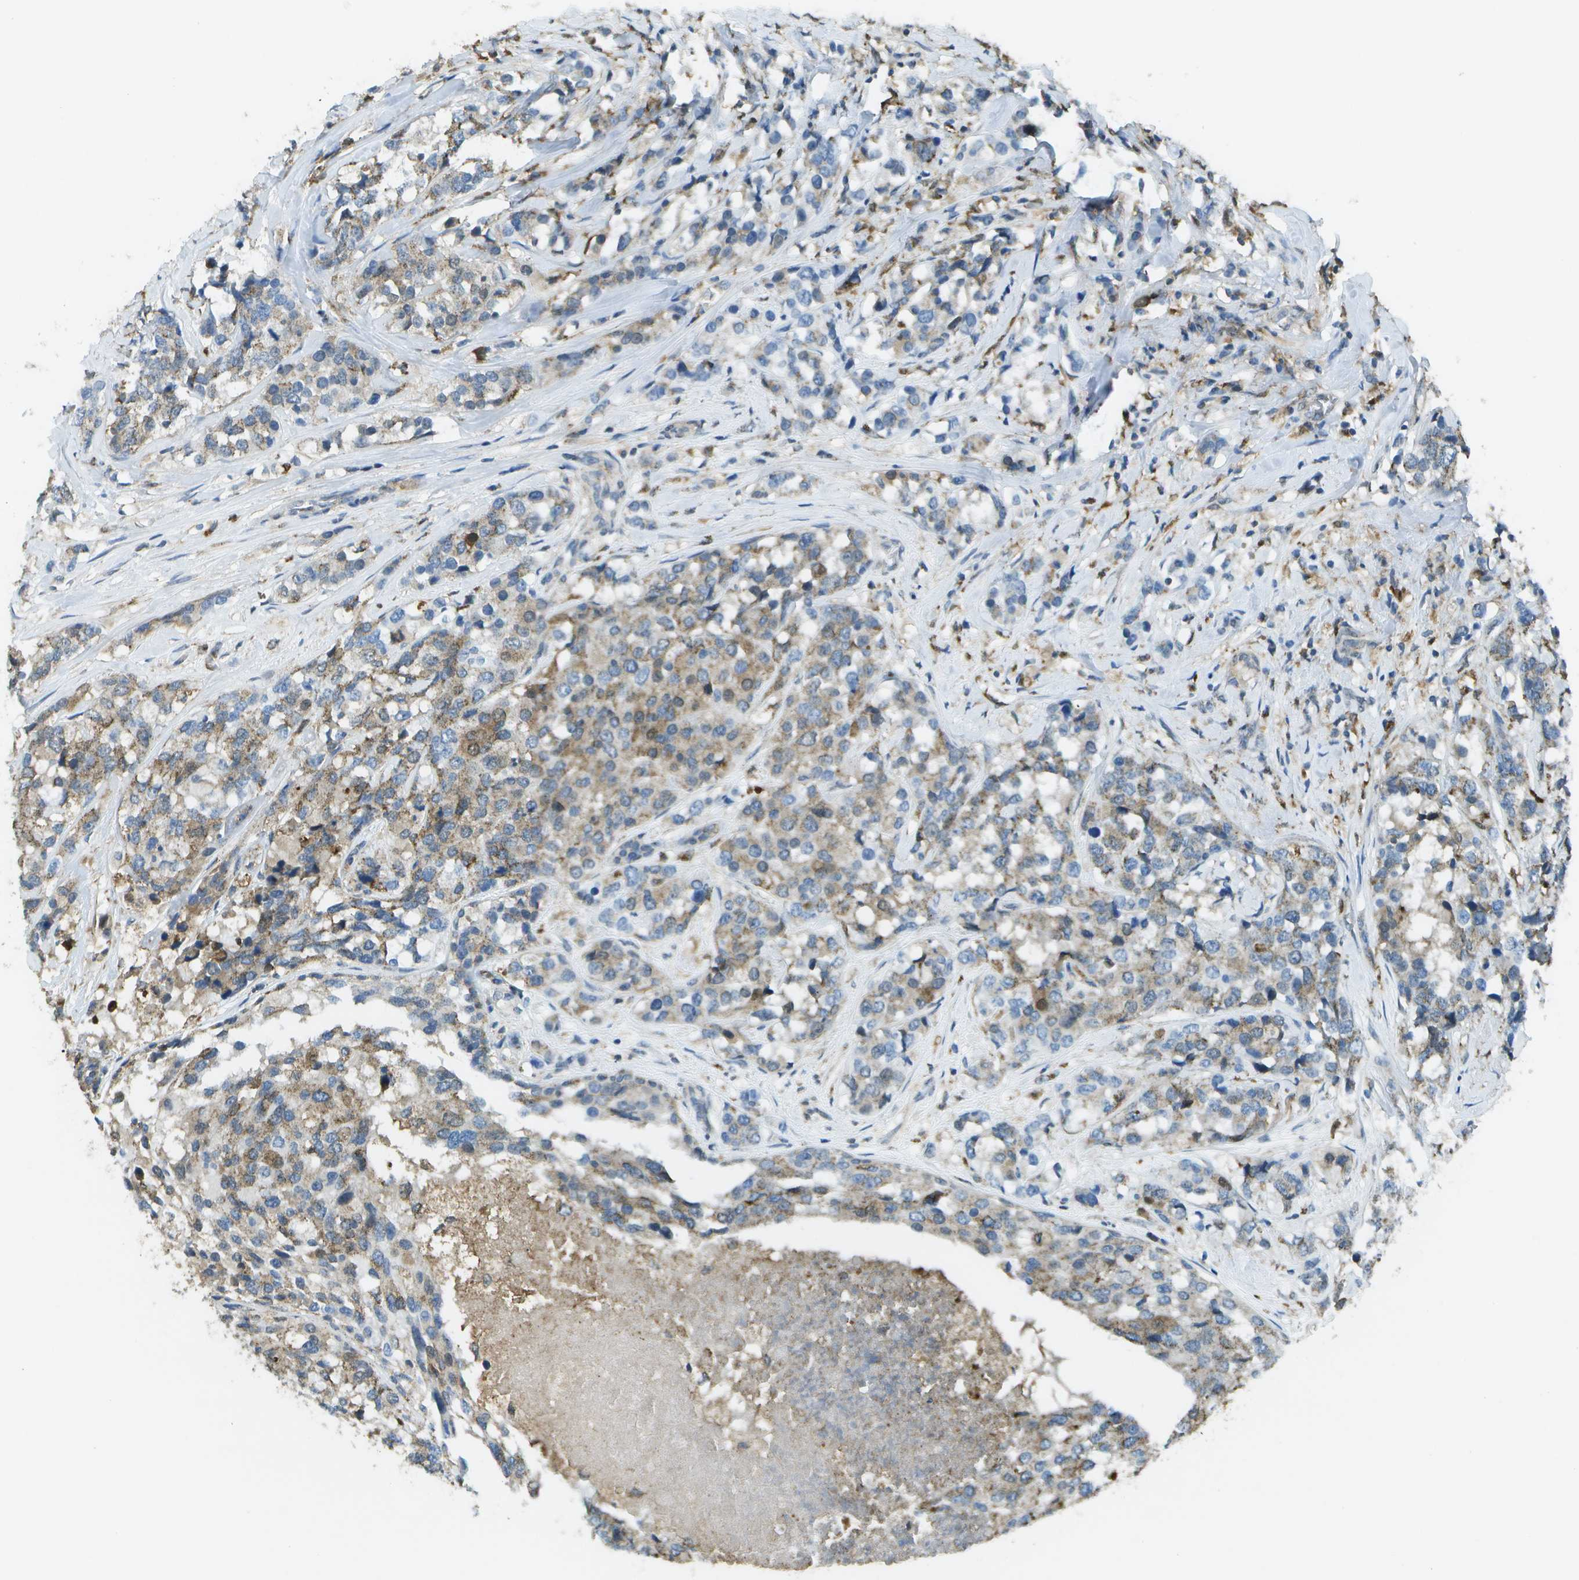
{"staining": {"intensity": "weak", "quantity": ">75%", "location": "cytoplasmic/membranous"}, "tissue": "breast cancer", "cell_type": "Tumor cells", "image_type": "cancer", "snomed": [{"axis": "morphology", "description": "Lobular carcinoma"}, {"axis": "topography", "description": "Breast"}], "caption": "IHC (DAB) staining of lobular carcinoma (breast) reveals weak cytoplasmic/membranous protein staining in approximately >75% of tumor cells.", "gene": "CACHD1", "patient": {"sex": "female", "age": 59}}